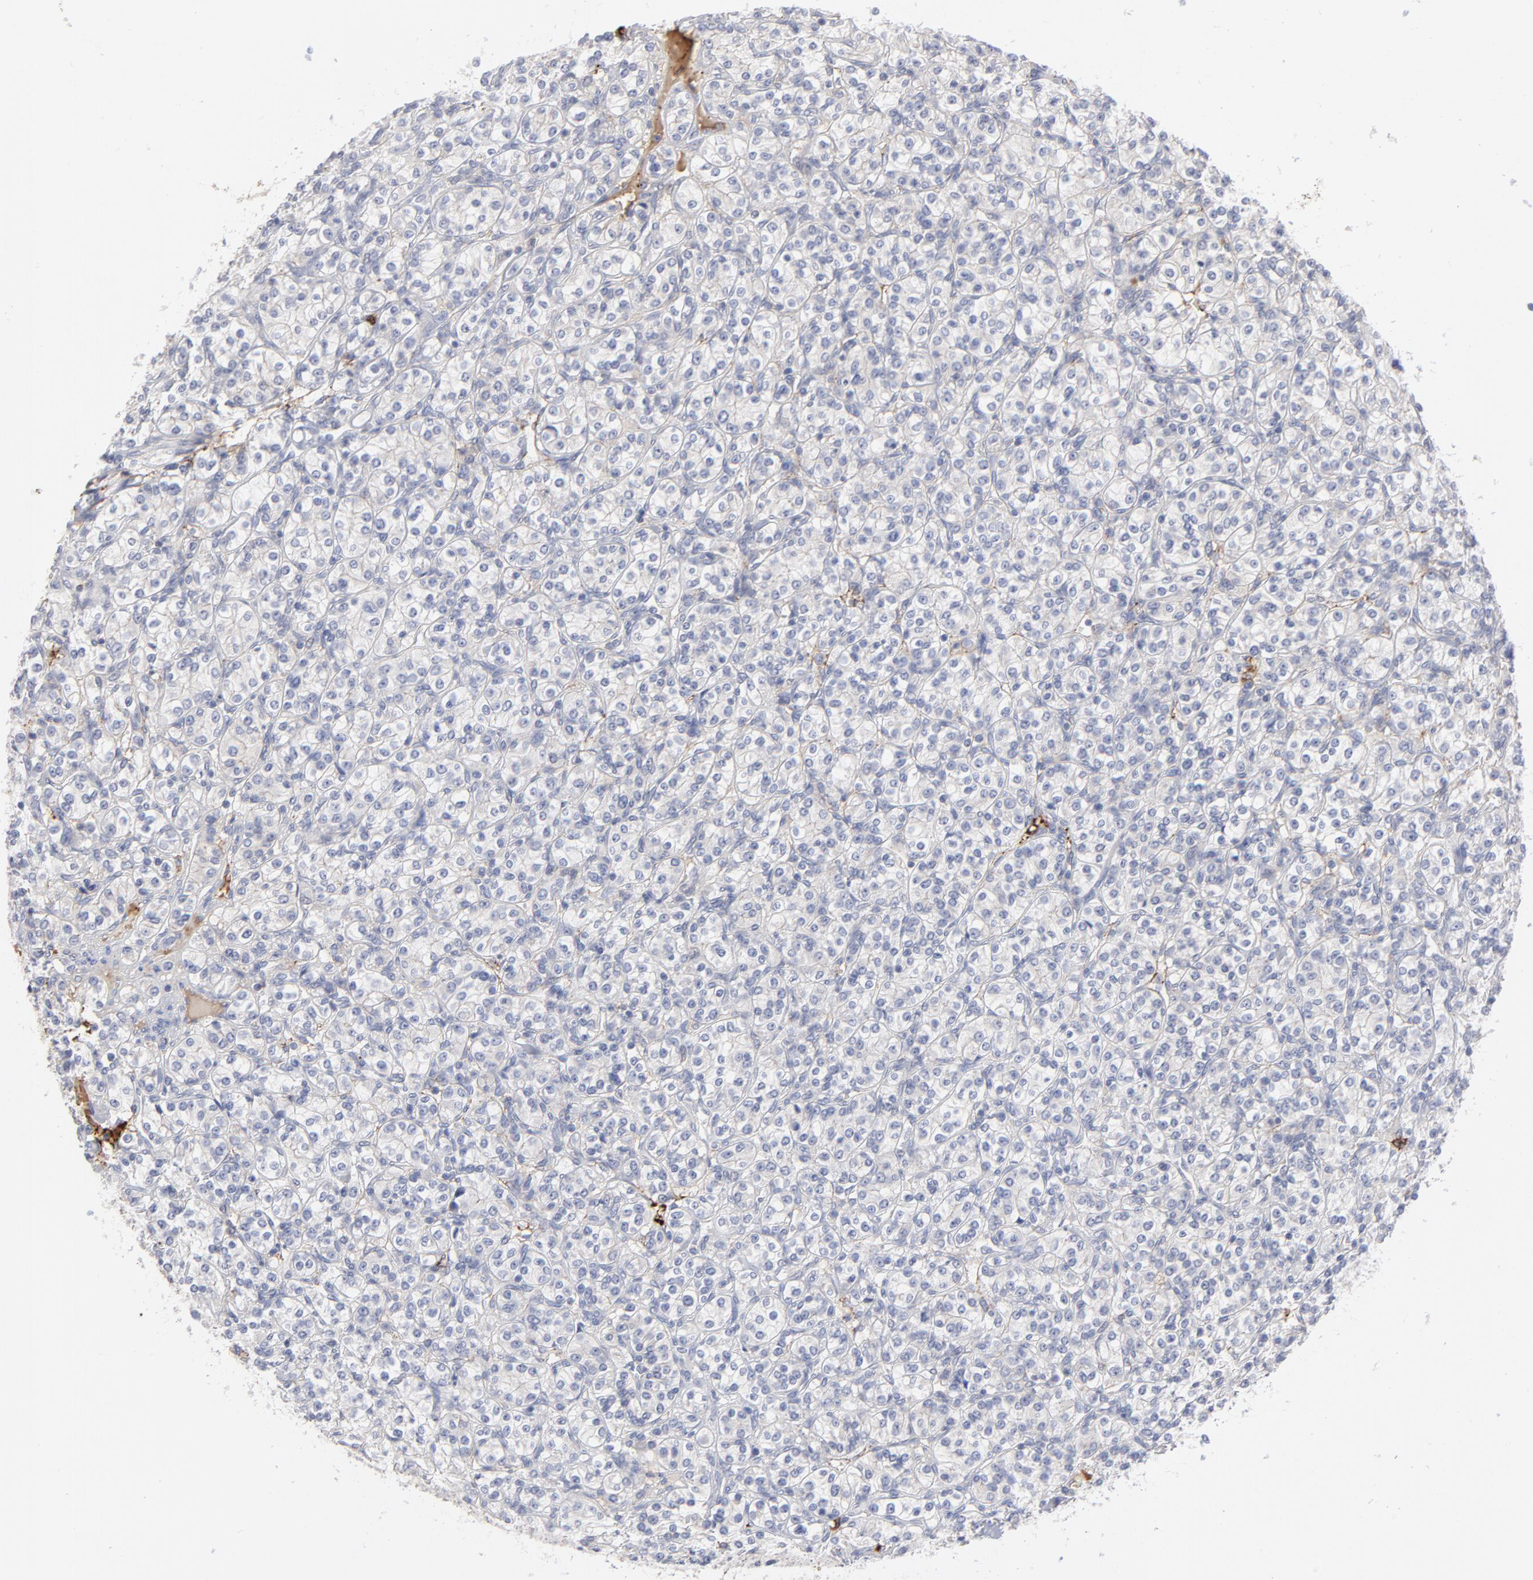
{"staining": {"intensity": "negative", "quantity": "none", "location": "none"}, "tissue": "renal cancer", "cell_type": "Tumor cells", "image_type": "cancer", "snomed": [{"axis": "morphology", "description": "Adenocarcinoma, NOS"}, {"axis": "topography", "description": "Kidney"}], "caption": "This is a histopathology image of immunohistochemistry (IHC) staining of adenocarcinoma (renal), which shows no expression in tumor cells.", "gene": "CCR3", "patient": {"sex": "male", "age": 77}}